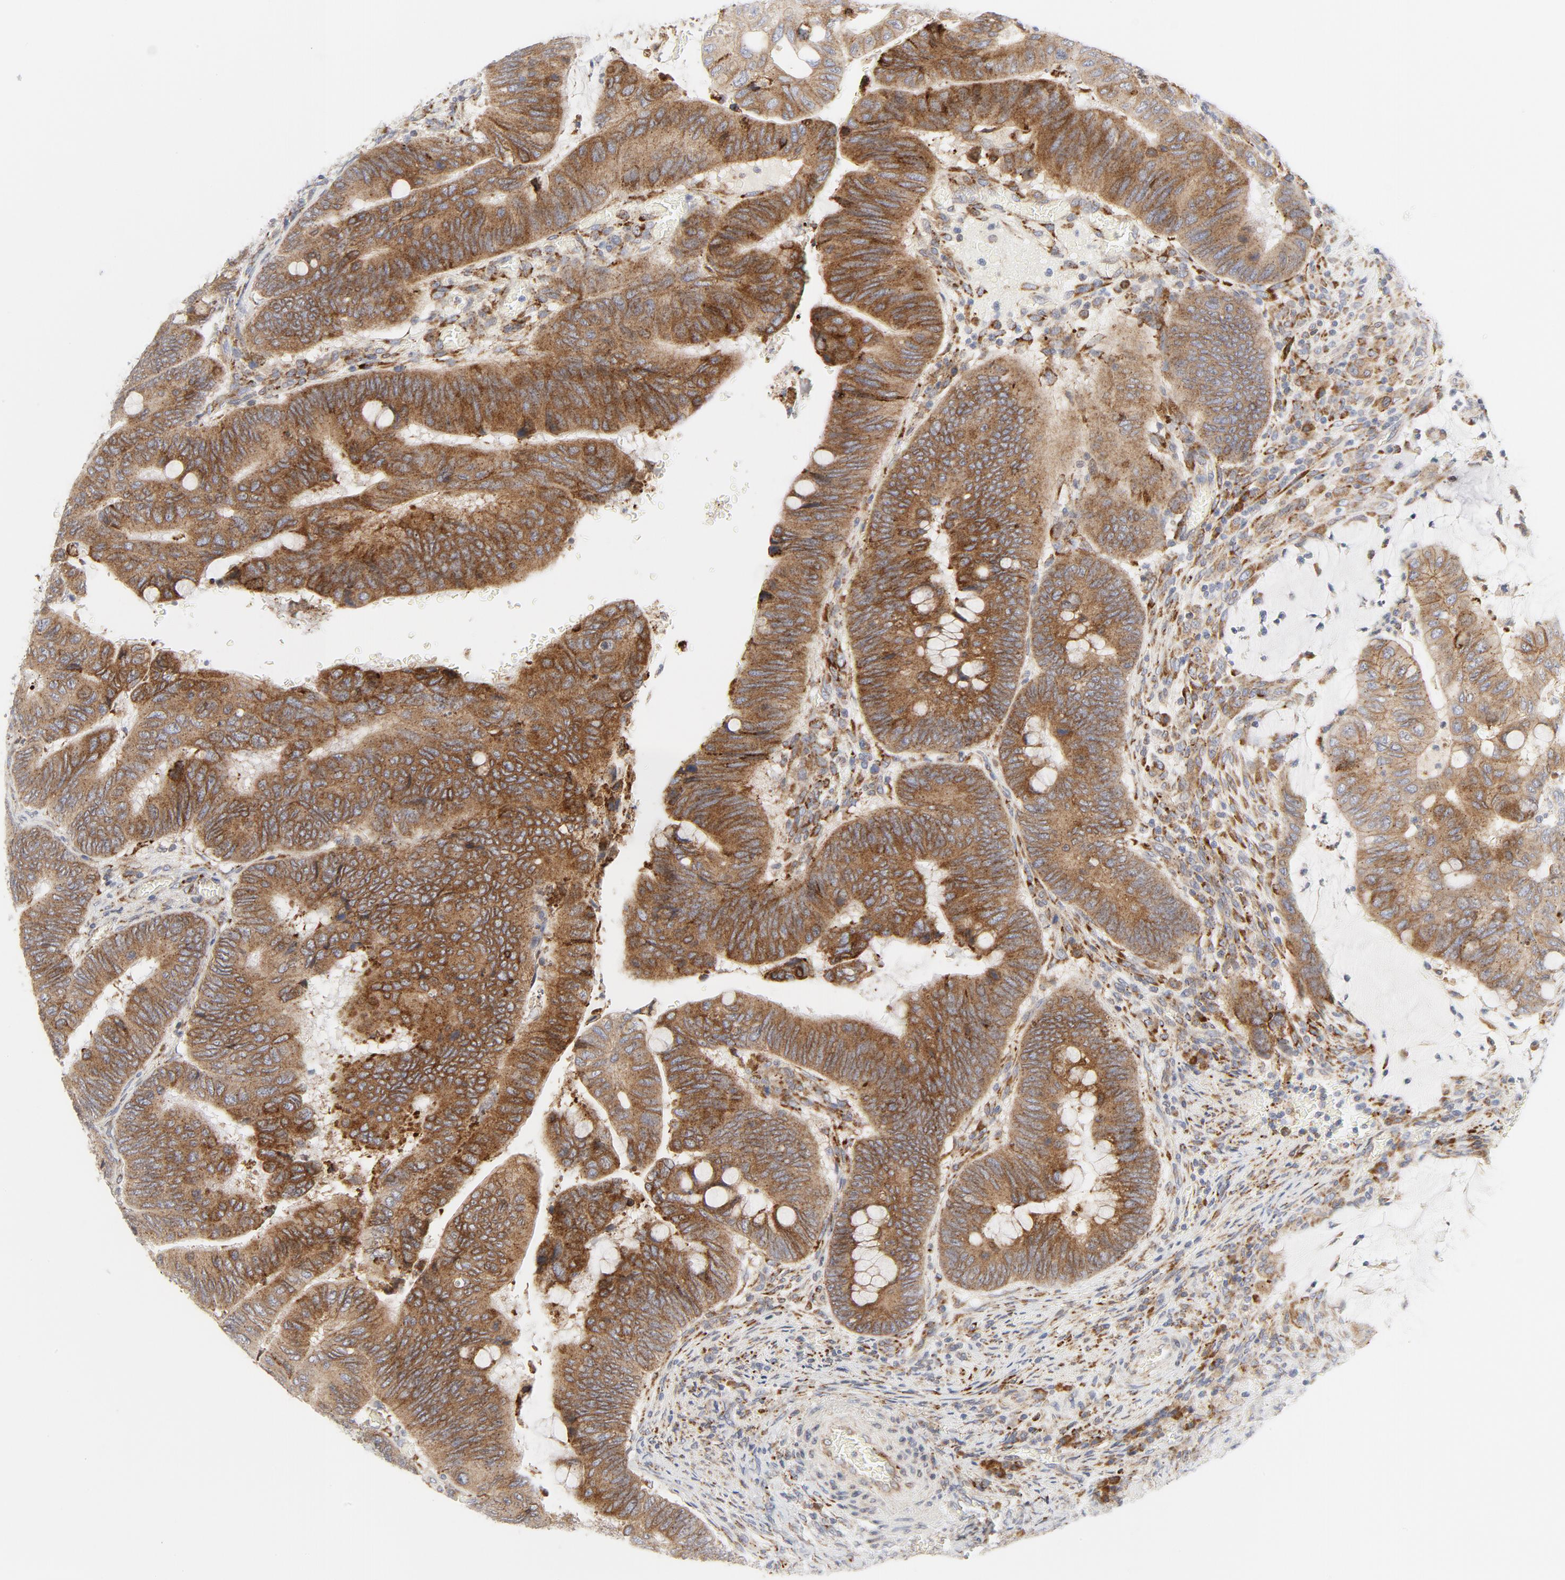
{"staining": {"intensity": "moderate", "quantity": ">75%", "location": "cytoplasmic/membranous"}, "tissue": "colorectal cancer", "cell_type": "Tumor cells", "image_type": "cancer", "snomed": [{"axis": "morphology", "description": "Normal tissue, NOS"}, {"axis": "morphology", "description": "Adenocarcinoma, NOS"}, {"axis": "topography", "description": "Rectum"}], "caption": "Colorectal adenocarcinoma stained with a brown dye demonstrates moderate cytoplasmic/membranous positive staining in approximately >75% of tumor cells.", "gene": "LRP6", "patient": {"sex": "male", "age": 92}}